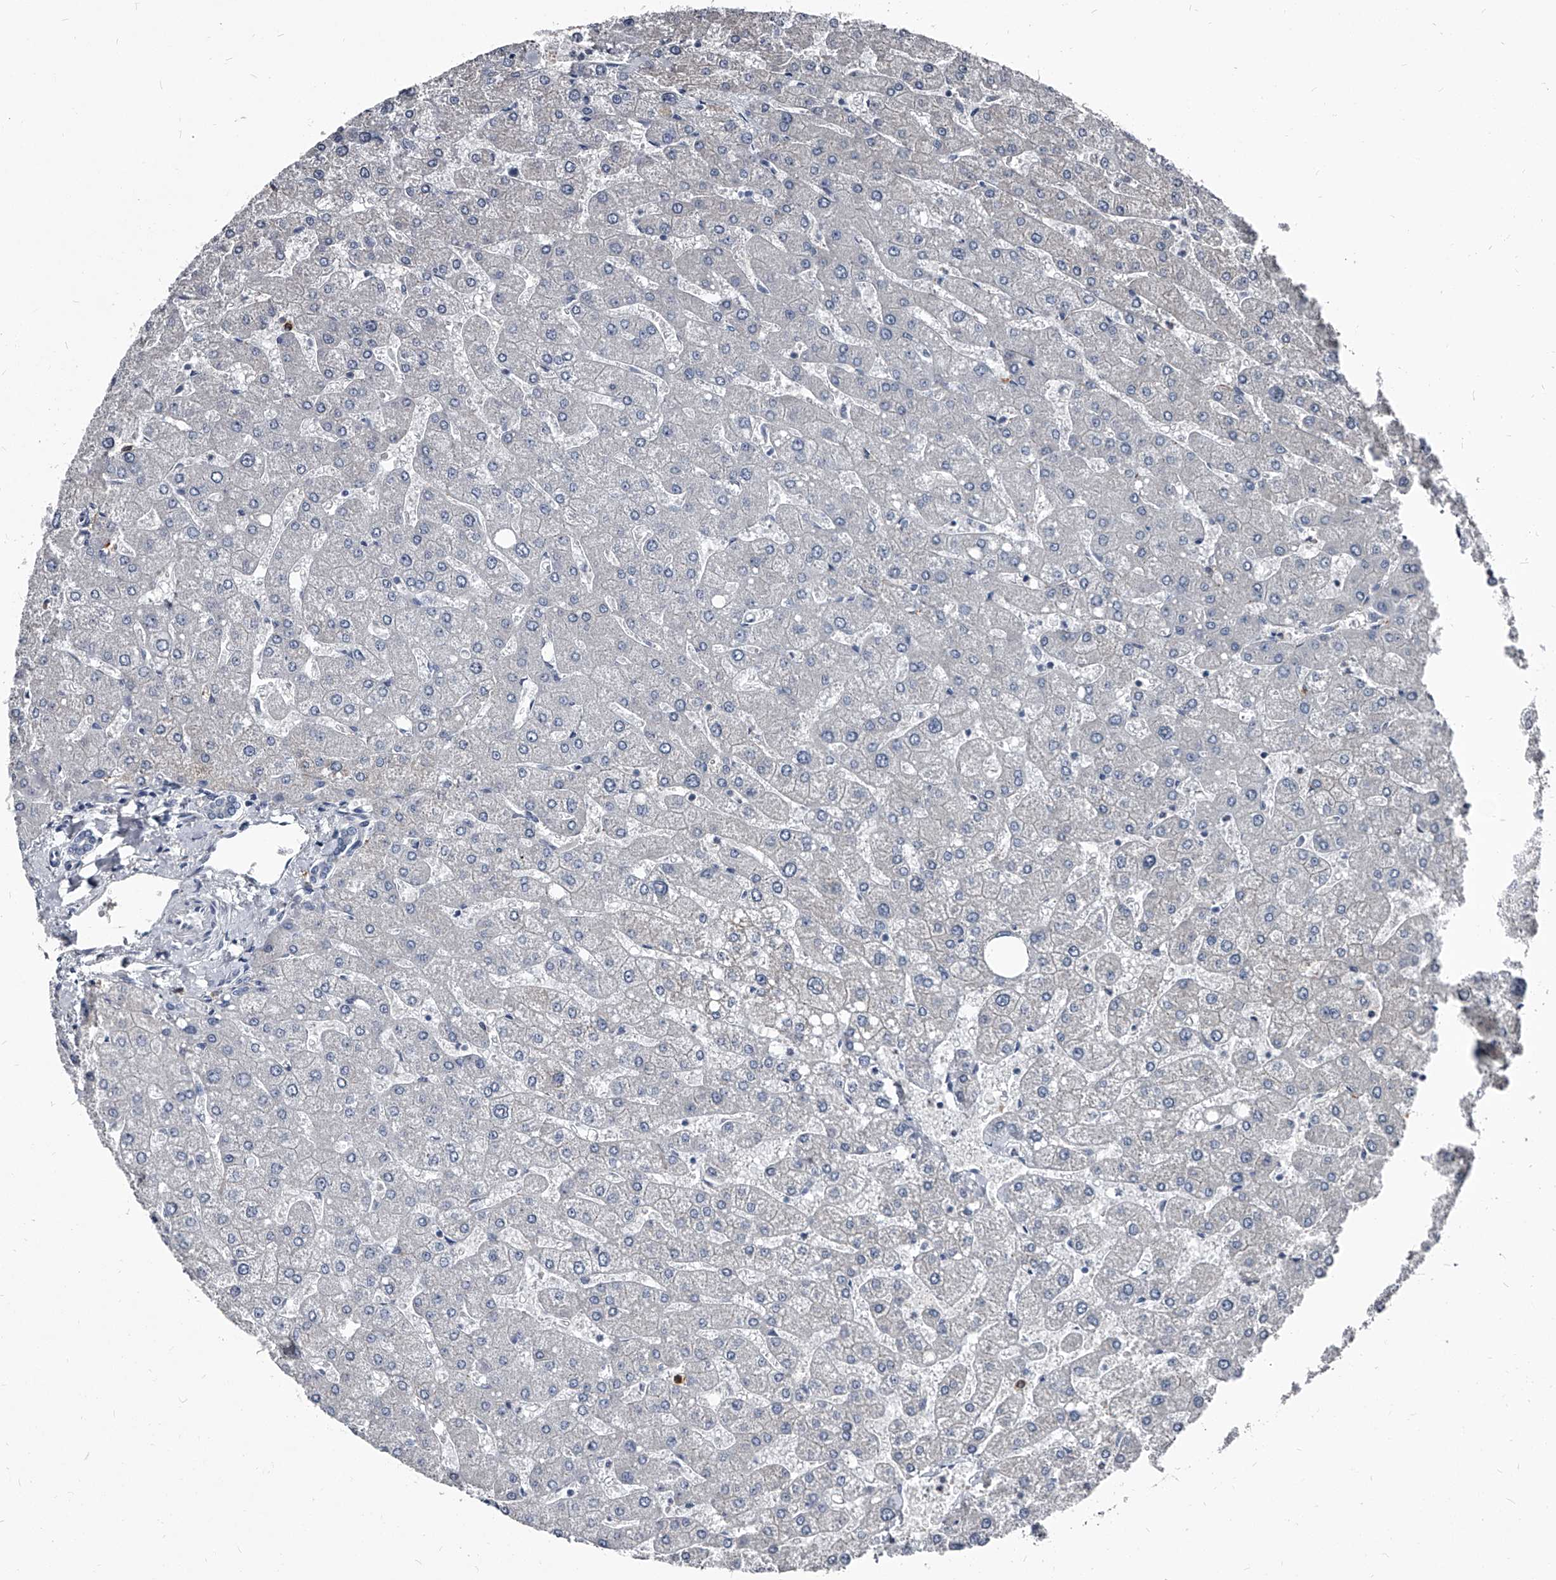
{"staining": {"intensity": "negative", "quantity": "none", "location": "none"}, "tissue": "liver", "cell_type": "Cholangiocytes", "image_type": "normal", "snomed": [{"axis": "morphology", "description": "Normal tissue, NOS"}, {"axis": "topography", "description": "Liver"}], "caption": "A histopathology image of human liver is negative for staining in cholangiocytes.", "gene": "PGLYRP3", "patient": {"sex": "male", "age": 55}}